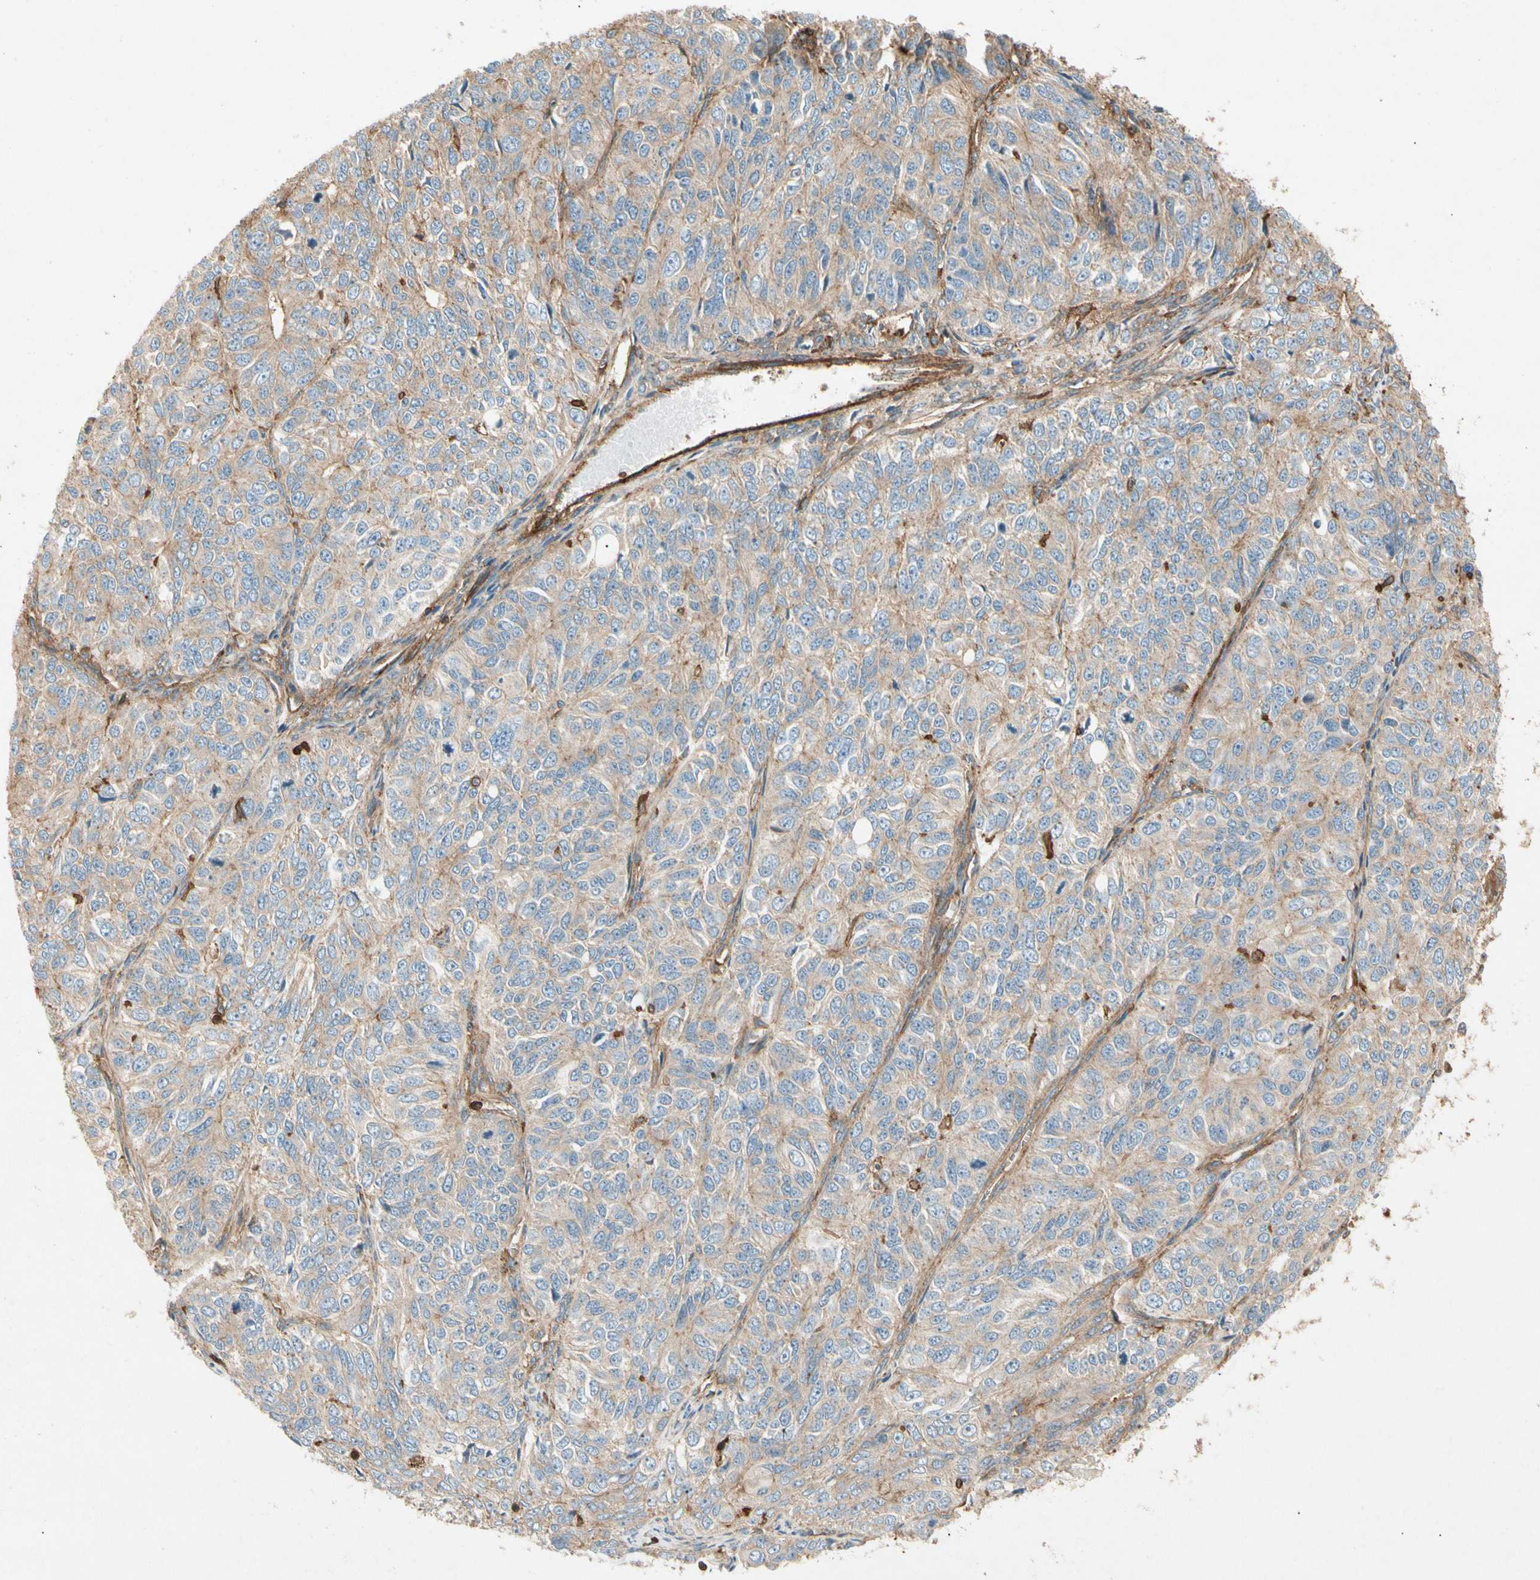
{"staining": {"intensity": "moderate", "quantity": ">75%", "location": "cytoplasmic/membranous"}, "tissue": "ovarian cancer", "cell_type": "Tumor cells", "image_type": "cancer", "snomed": [{"axis": "morphology", "description": "Carcinoma, endometroid"}, {"axis": "topography", "description": "Ovary"}], "caption": "About >75% of tumor cells in human ovarian endometroid carcinoma reveal moderate cytoplasmic/membranous protein staining as visualized by brown immunohistochemical staining.", "gene": "ARPC2", "patient": {"sex": "female", "age": 51}}